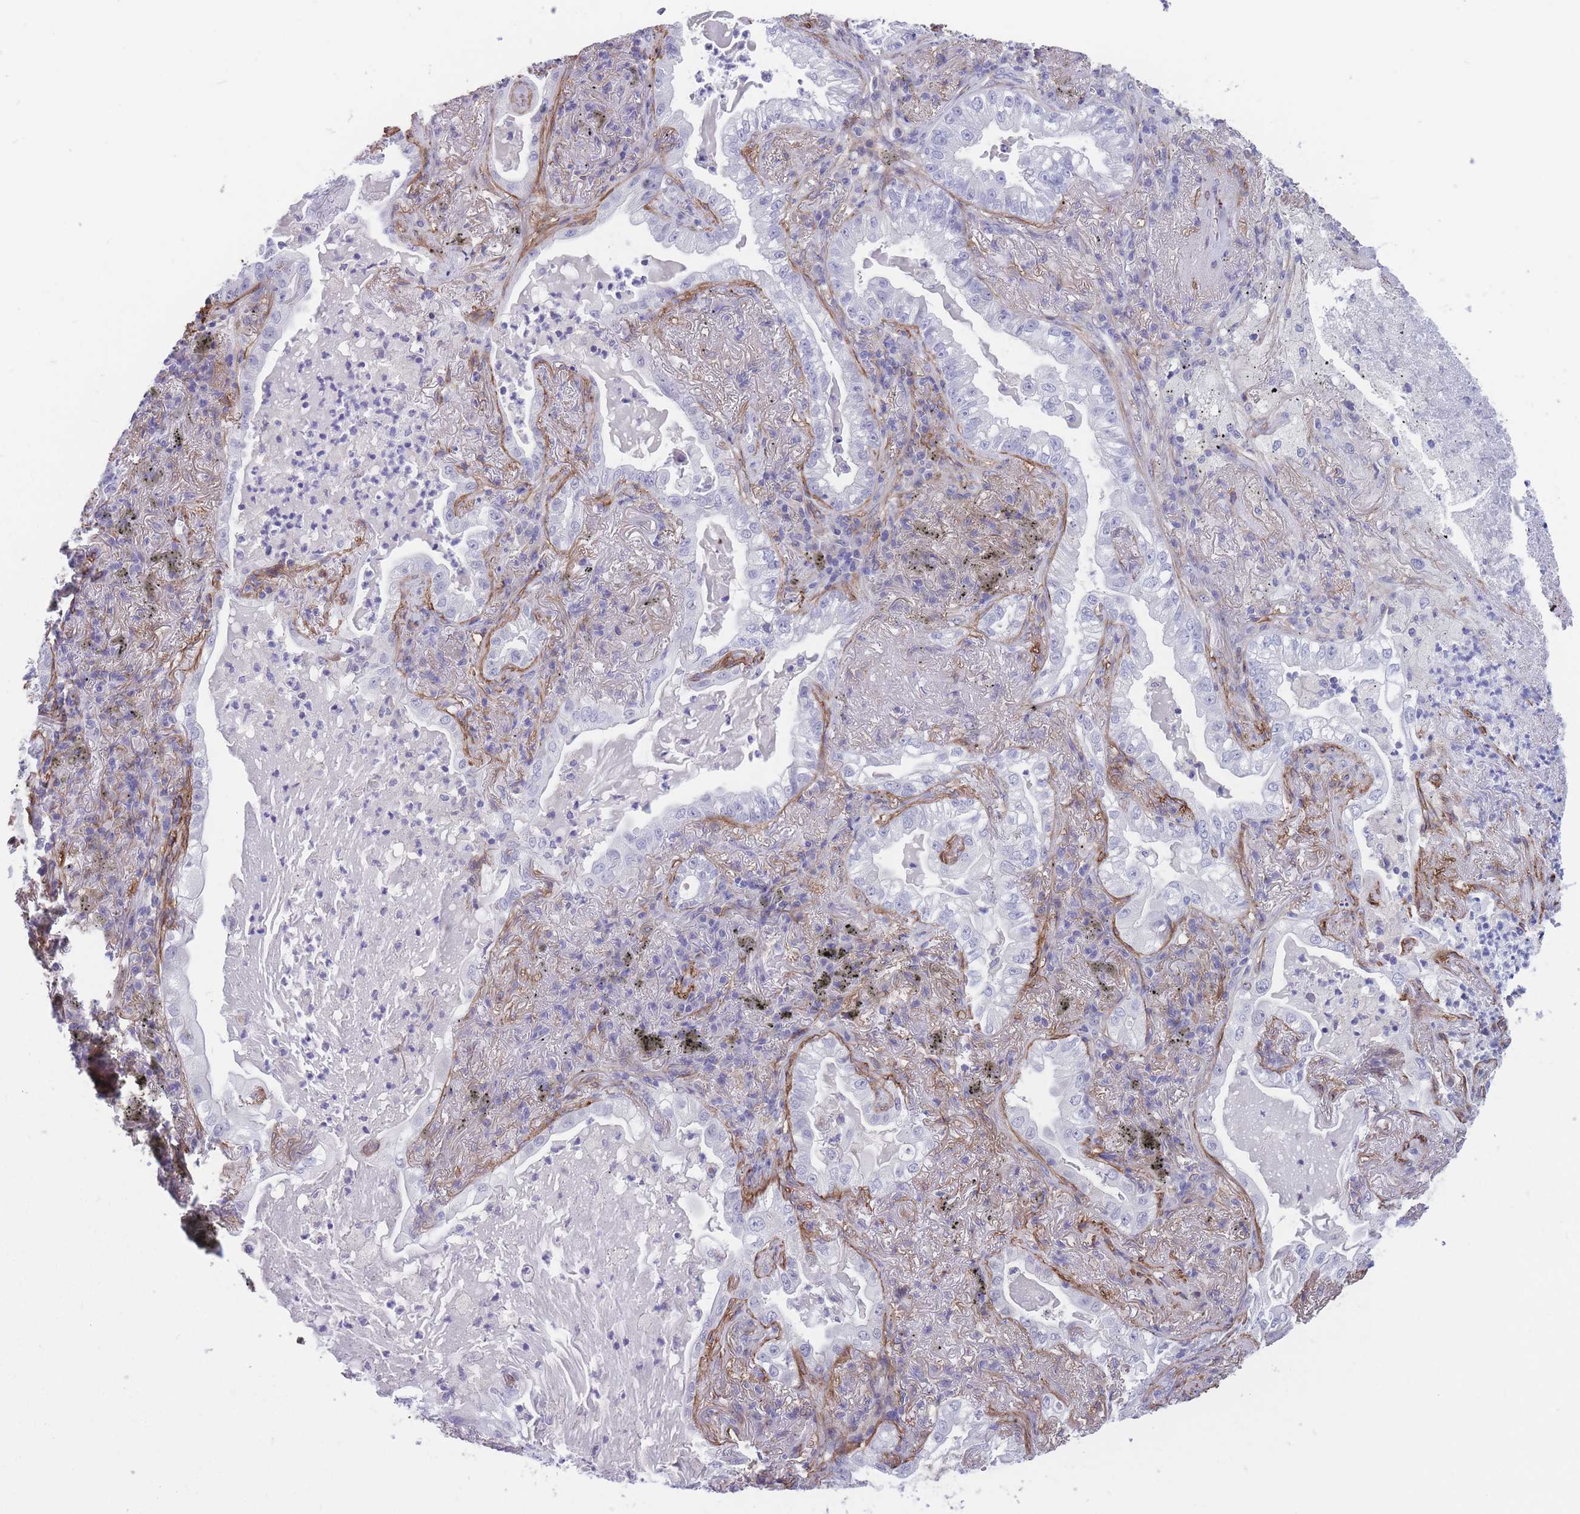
{"staining": {"intensity": "negative", "quantity": "none", "location": "none"}, "tissue": "lung cancer", "cell_type": "Tumor cells", "image_type": "cancer", "snomed": [{"axis": "morphology", "description": "Adenocarcinoma, NOS"}, {"axis": "topography", "description": "Lung"}], "caption": "High magnification brightfield microscopy of lung cancer (adenocarcinoma) stained with DAB (3,3'-diaminobenzidine) (brown) and counterstained with hematoxylin (blue): tumor cells show no significant positivity.", "gene": "DPYD", "patient": {"sex": "female", "age": 73}}